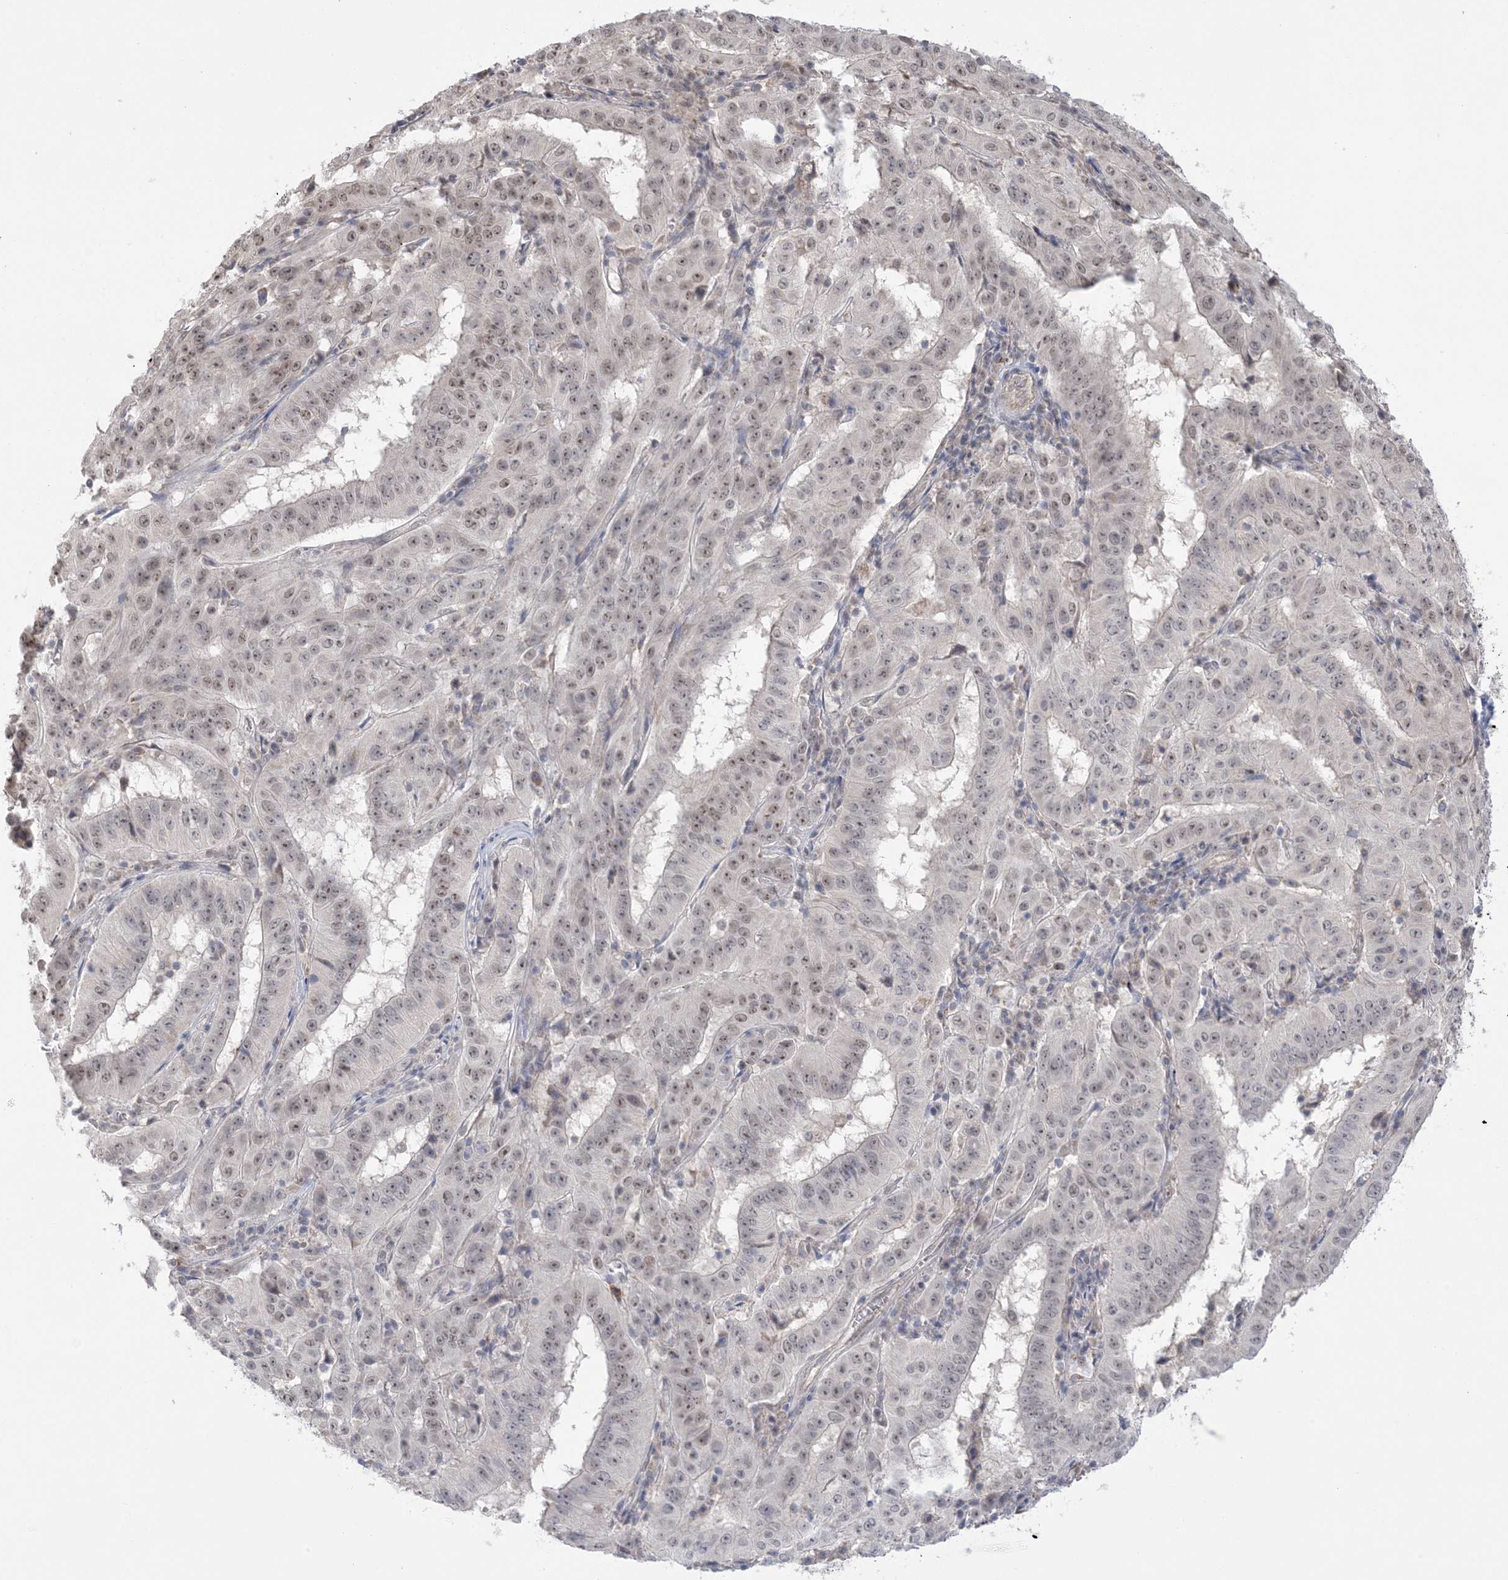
{"staining": {"intensity": "weak", "quantity": ">75%", "location": "nuclear"}, "tissue": "pancreatic cancer", "cell_type": "Tumor cells", "image_type": "cancer", "snomed": [{"axis": "morphology", "description": "Adenocarcinoma, NOS"}, {"axis": "topography", "description": "Pancreas"}], "caption": "IHC staining of pancreatic adenocarcinoma, which displays low levels of weak nuclear staining in about >75% of tumor cells indicating weak nuclear protein expression. The staining was performed using DAB (3,3'-diaminobenzidine) (brown) for protein detection and nuclei were counterstained in hematoxylin (blue).", "gene": "TRMT10C", "patient": {"sex": "male", "age": 63}}